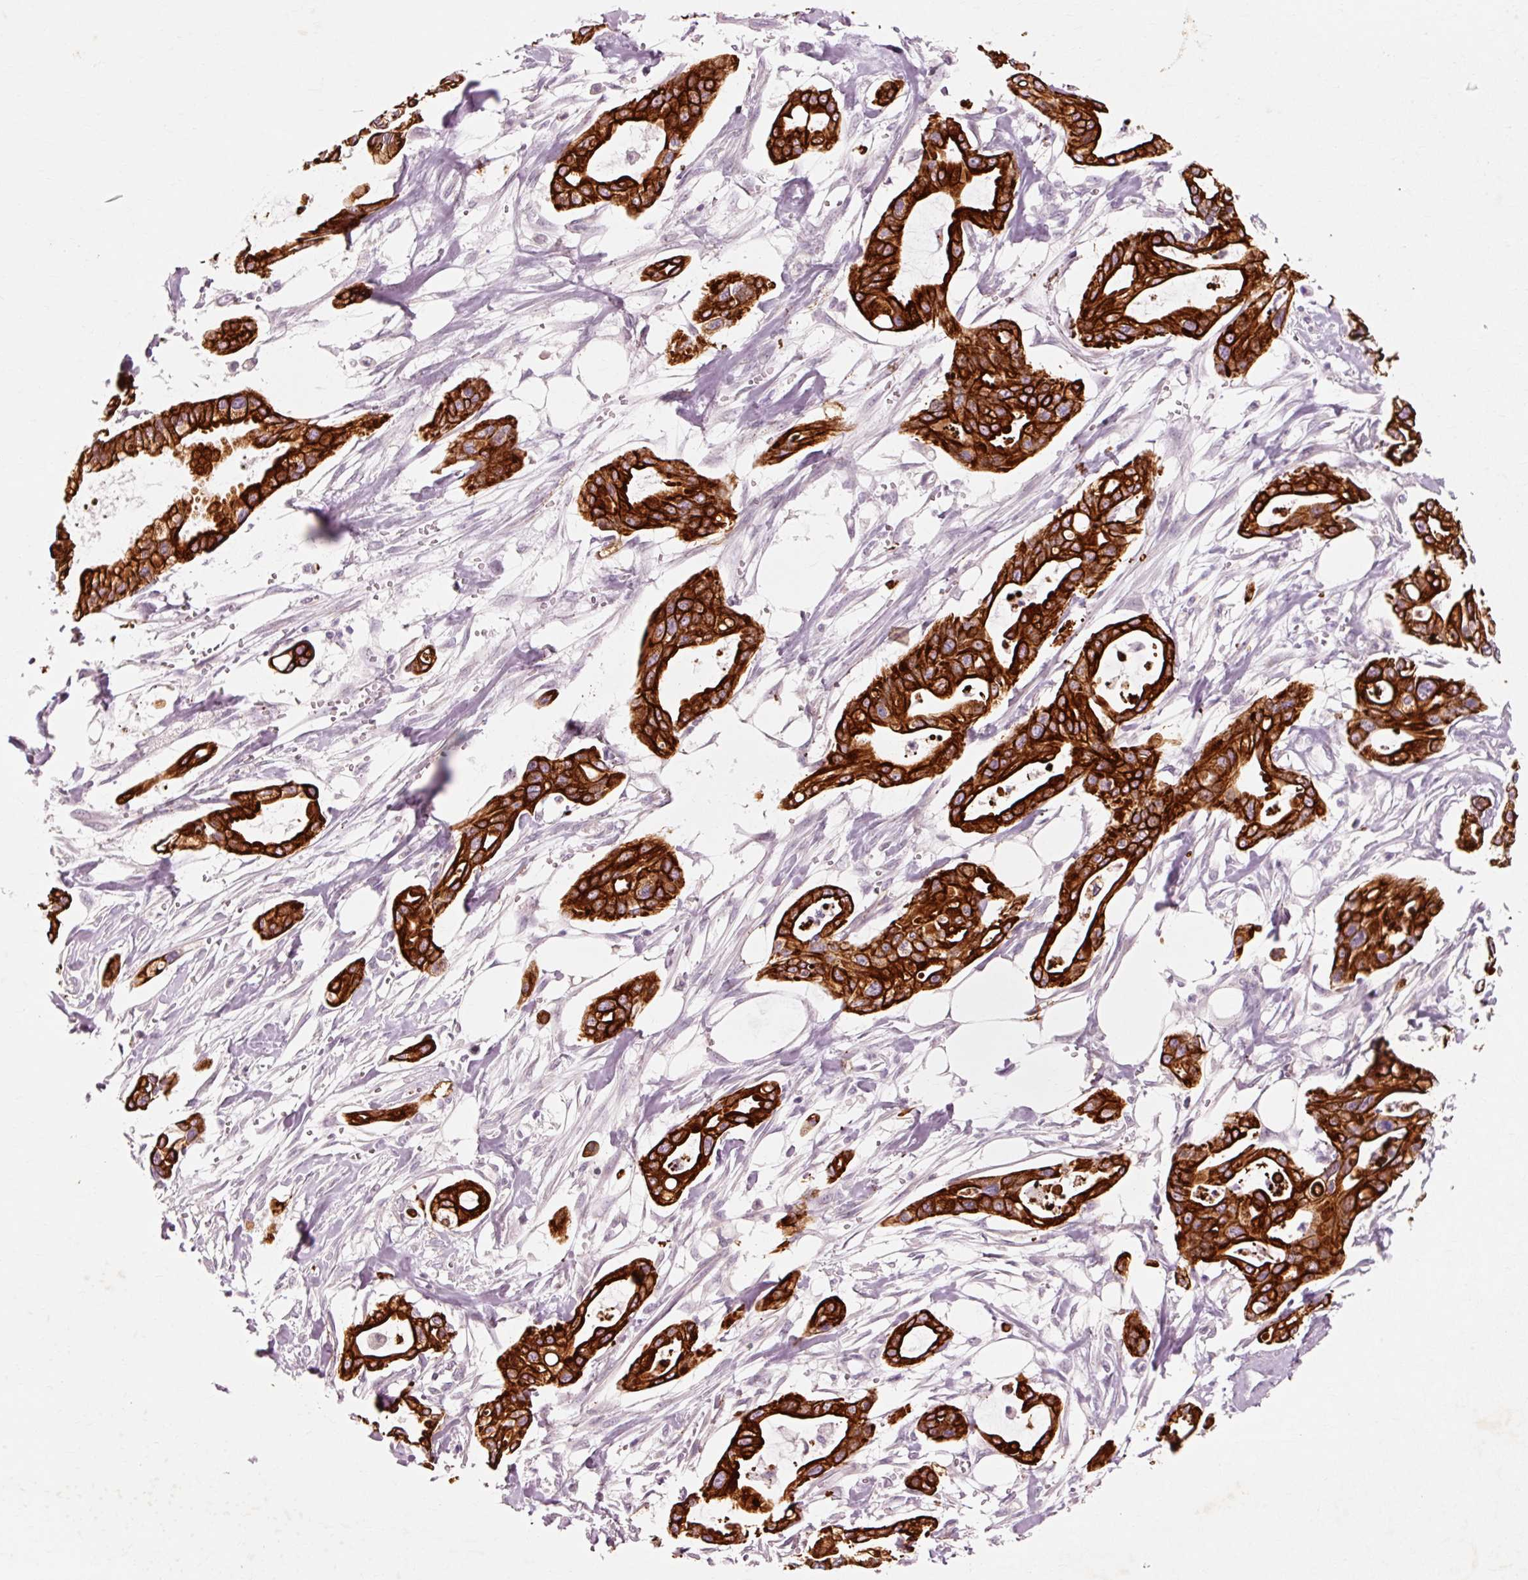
{"staining": {"intensity": "strong", "quantity": ">75%", "location": "cytoplasmic/membranous"}, "tissue": "pancreatic cancer", "cell_type": "Tumor cells", "image_type": "cancer", "snomed": [{"axis": "morphology", "description": "Adenocarcinoma, NOS"}, {"axis": "topography", "description": "Pancreas"}], "caption": "Human pancreatic cancer stained with a brown dye displays strong cytoplasmic/membranous positive expression in about >75% of tumor cells.", "gene": "TRIM73", "patient": {"sex": "male", "age": 68}}